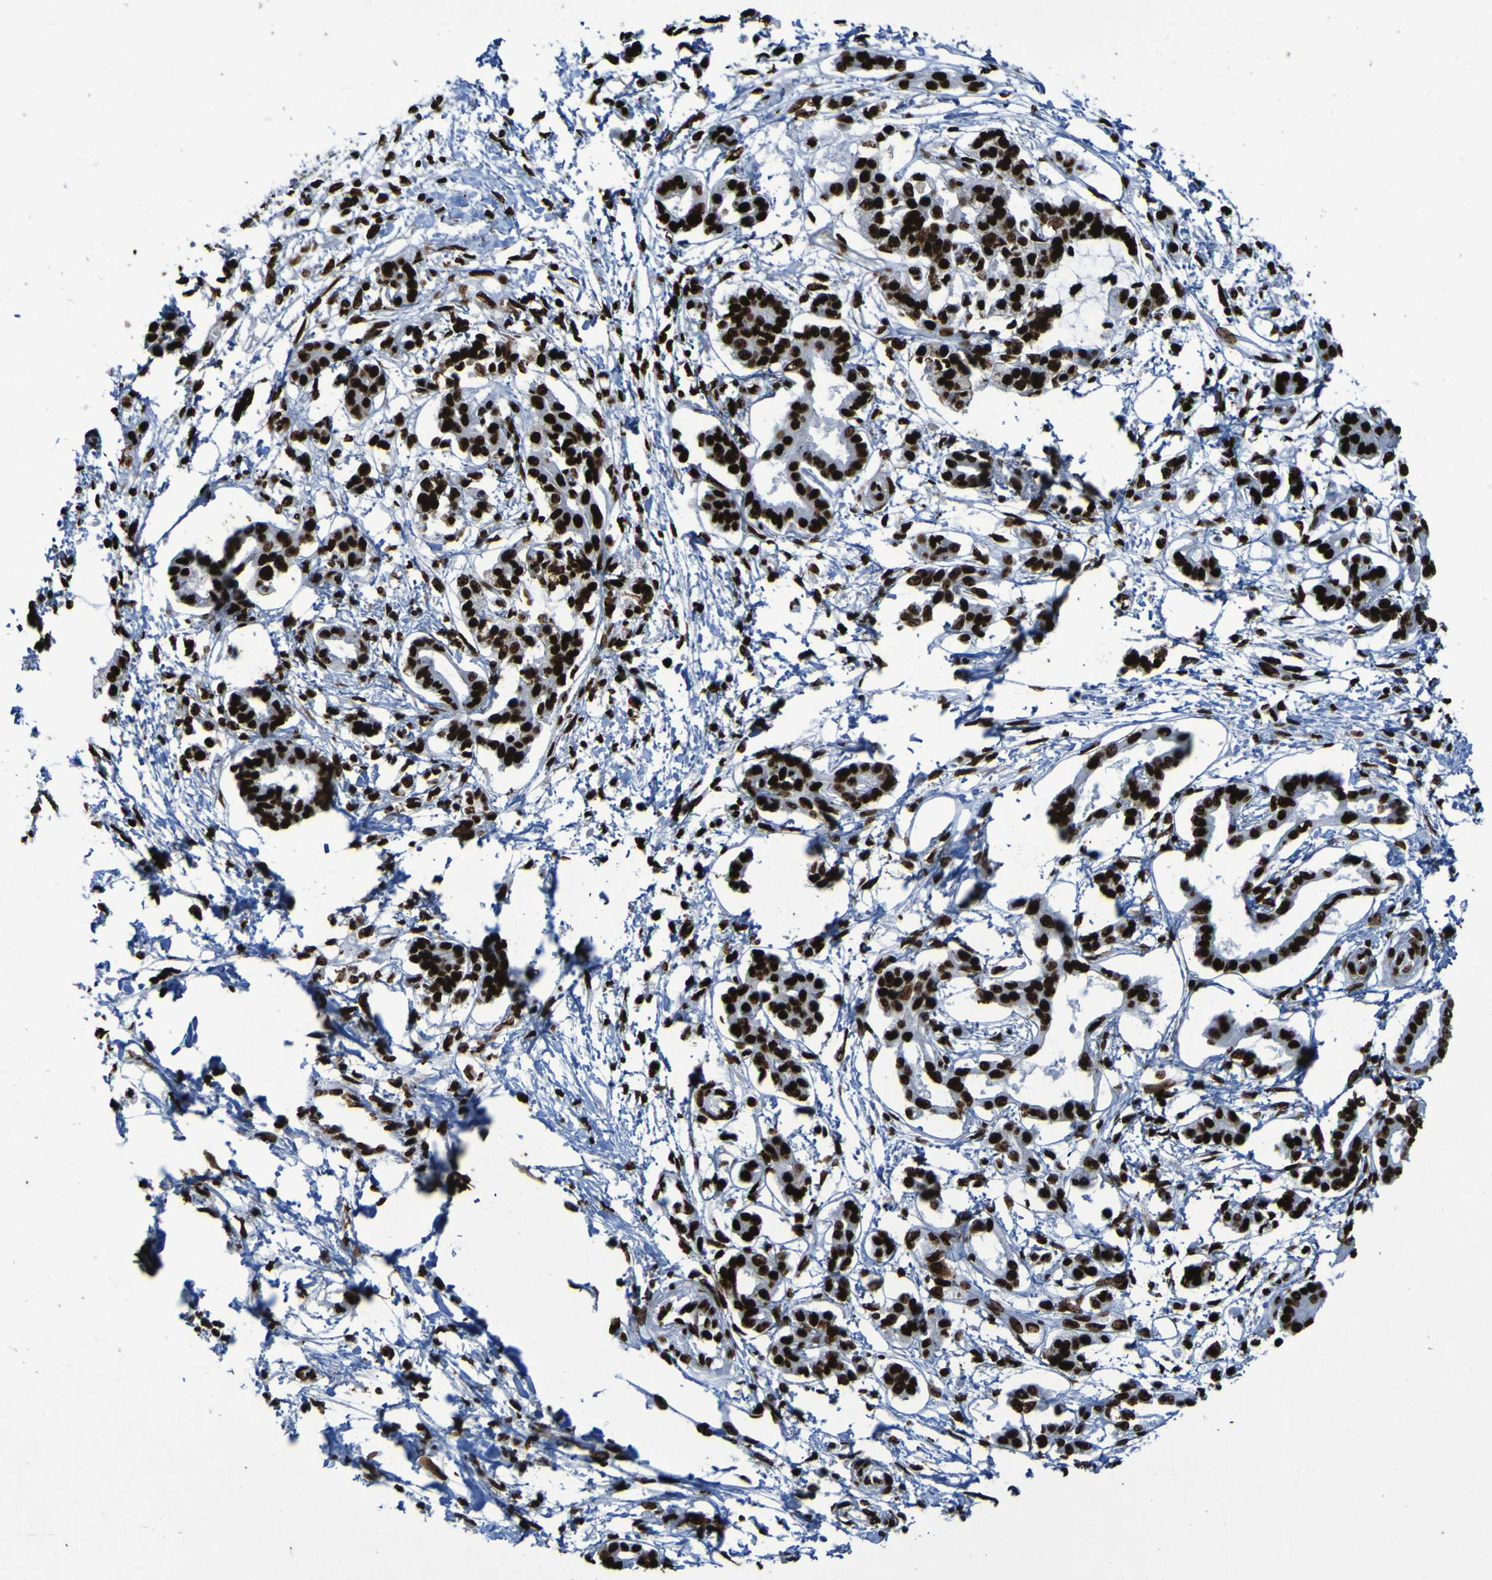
{"staining": {"intensity": "strong", "quantity": ">75%", "location": "nuclear"}, "tissue": "pancreatic cancer", "cell_type": "Tumor cells", "image_type": "cancer", "snomed": [{"axis": "morphology", "description": "Adenocarcinoma, NOS"}, {"axis": "topography", "description": "Pancreas"}], "caption": "A high-resolution photomicrograph shows immunohistochemistry staining of pancreatic cancer, which demonstrates strong nuclear staining in approximately >75% of tumor cells. The staining was performed using DAB (3,3'-diaminobenzidine), with brown indicating positive protein expression. Nuclei are stained blue with hematoxylin.", "gene": "NPM1", "patient": {"sex": "male", "age": 56}}